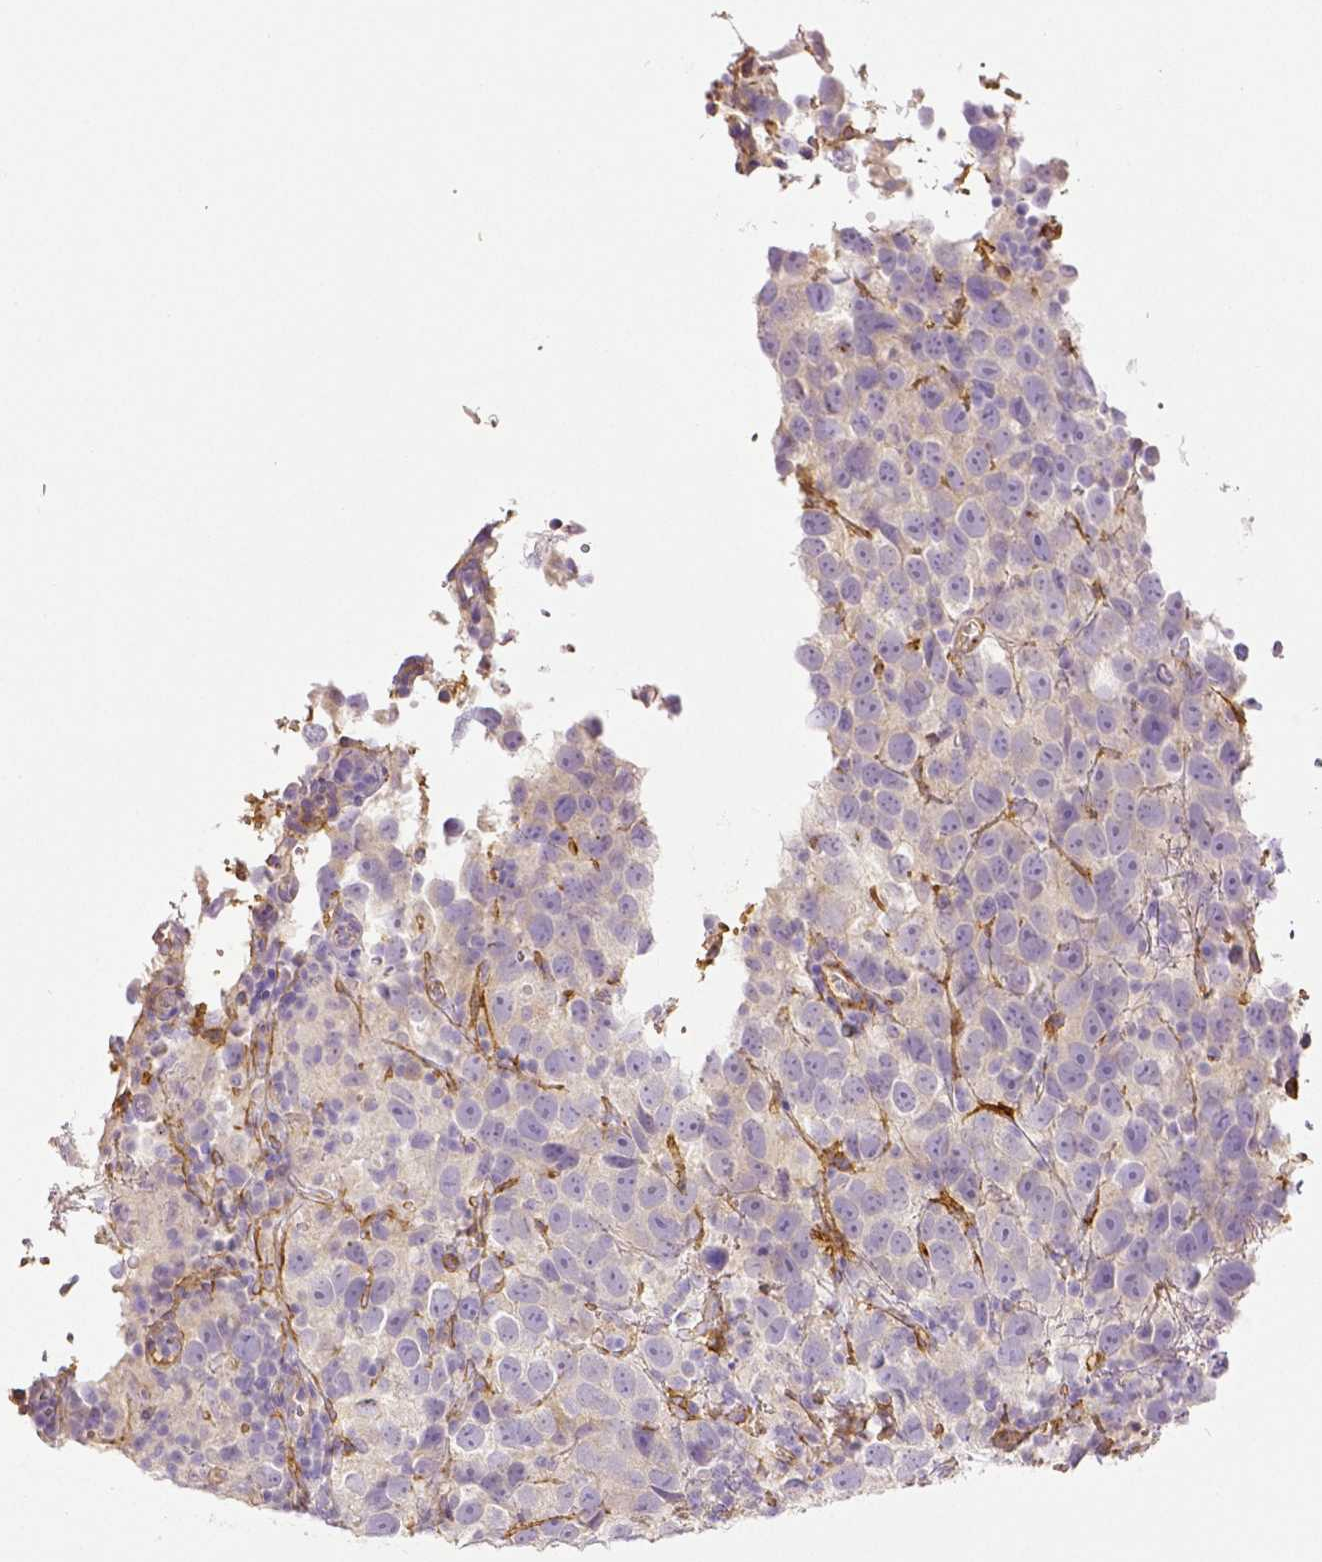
{"staining": {"intensity": "negative", "quantity": "none", "location": "none"}, "tissue": "testis cancer", "cell_type": "Tumor cells", "image_type": "cancer", "snomed": [{"axis": "morphology", "description": "Seminoma, NOS"}, {"axis": "topography", "description": "Testis"}], "caption": "This is an immunohistochemistry (IHC) micrograph of human testis seminoma. There is no positivity in tumor cells.", "gene": "THY1", "patient": {"sex": "male", "age": 26}}